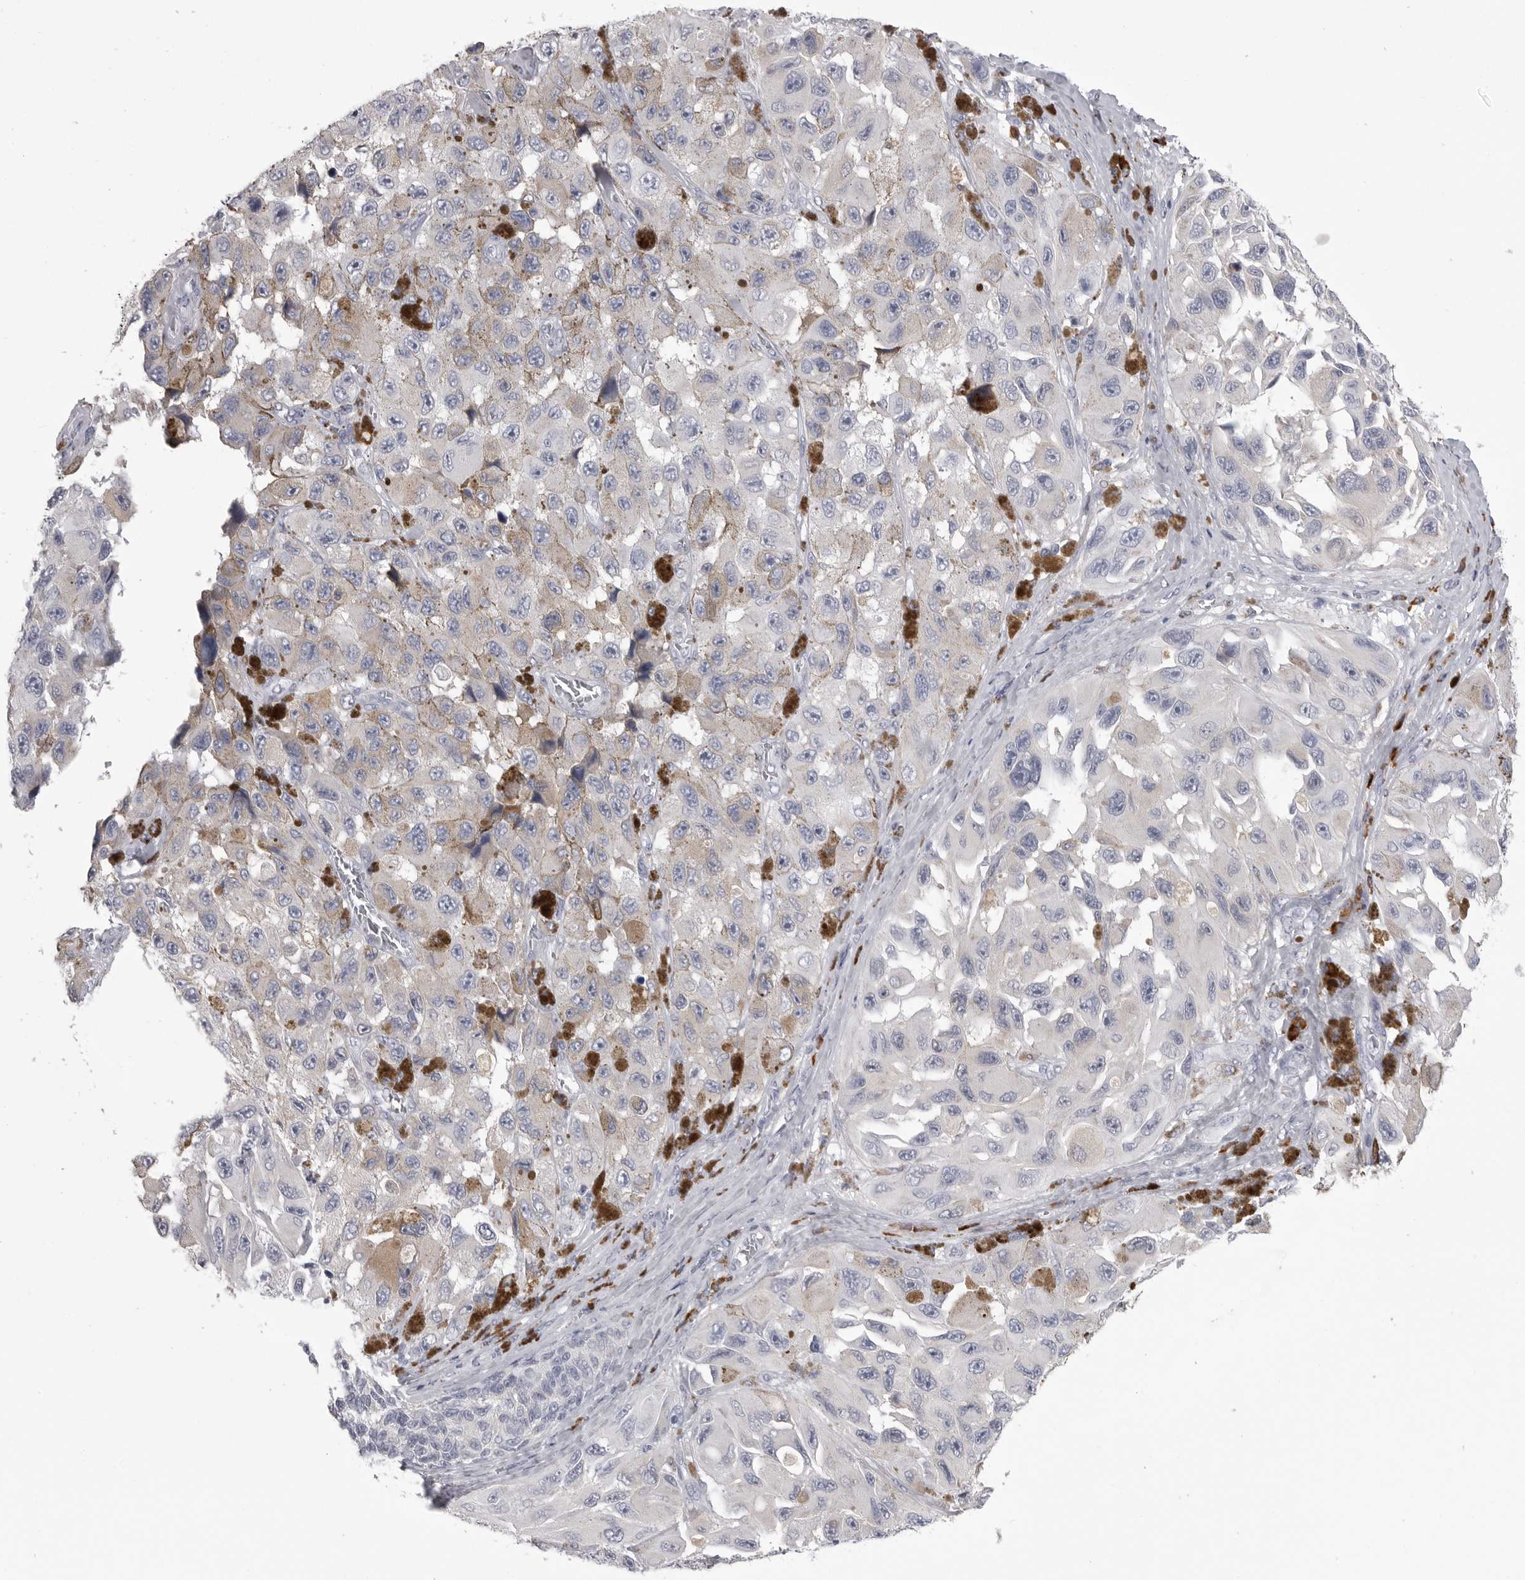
{"staining": {"intensity": "negative", "quantity": "none", "location": "none"}, "tissue": "melanoma", "cell_type": "Tumor cells", "image_type": "cancer", "snomed": [{"axis": "morphology", "description": "Malignant melanoma, NOS"}, {"axis": "topography", "description": "Skin"}], "caption": "Protein analysis of melanoma exhibits no significant positivity in tumor cells.", "gene": "FKBP2", "patient": {"sex": "female", "age": 73}}